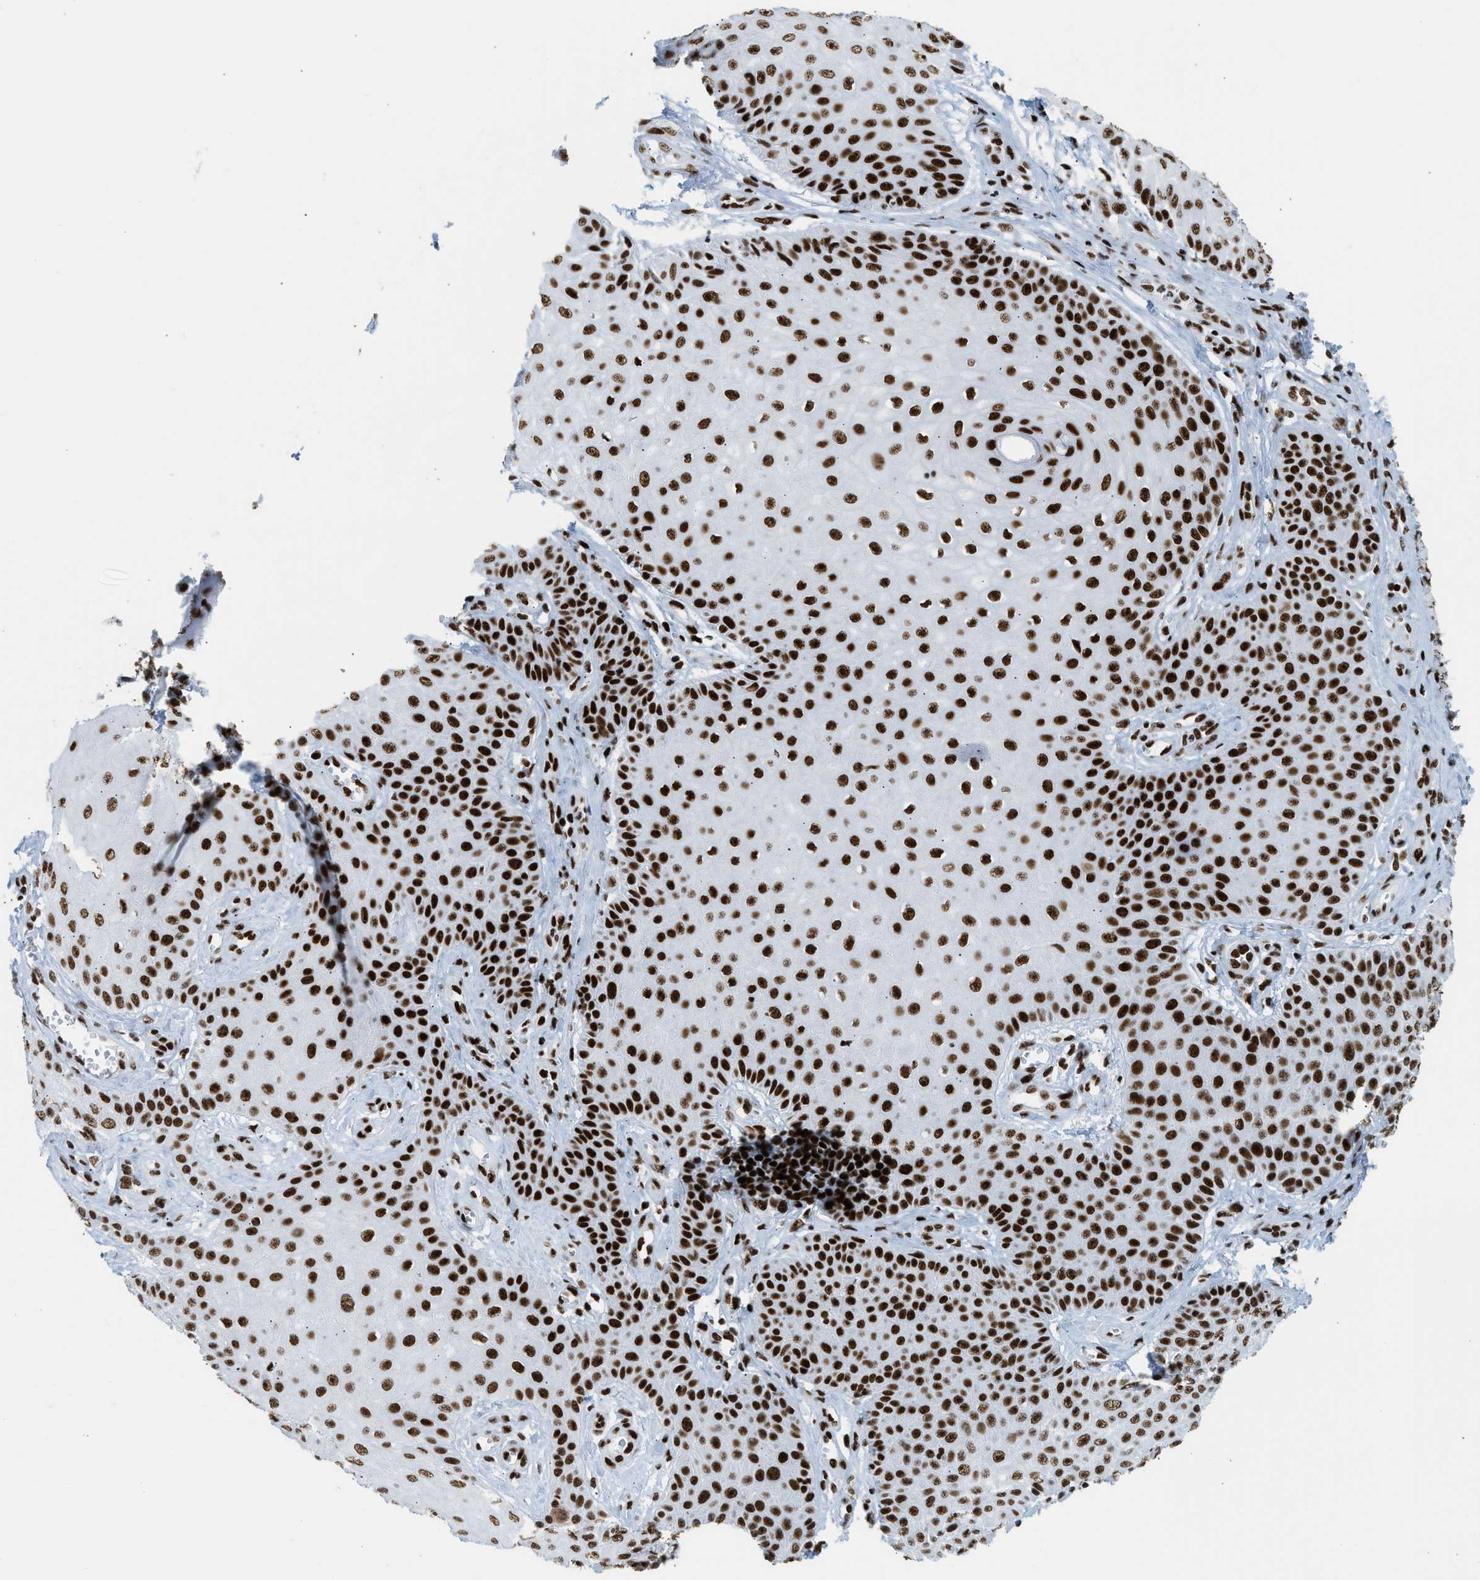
{"staining": {"intensity": "strong", "quantity": ">75%", "location": "nuclear"}, "tissue": "skin cancer", "cell_type": "Tumor cells", "image_type": "cancer", "snomed": [{"axis": "morphology", "description": "Squamous cell carcinoma, NOS"}, {"axis": "topography", "description": "Skin"}], "caption": "A high amount of strong nuclear expression is present in about >75% of tumor cells in skin cancer tissue.", "gene": "PIF1", "patient": {"sex": "male", "age": 74}}